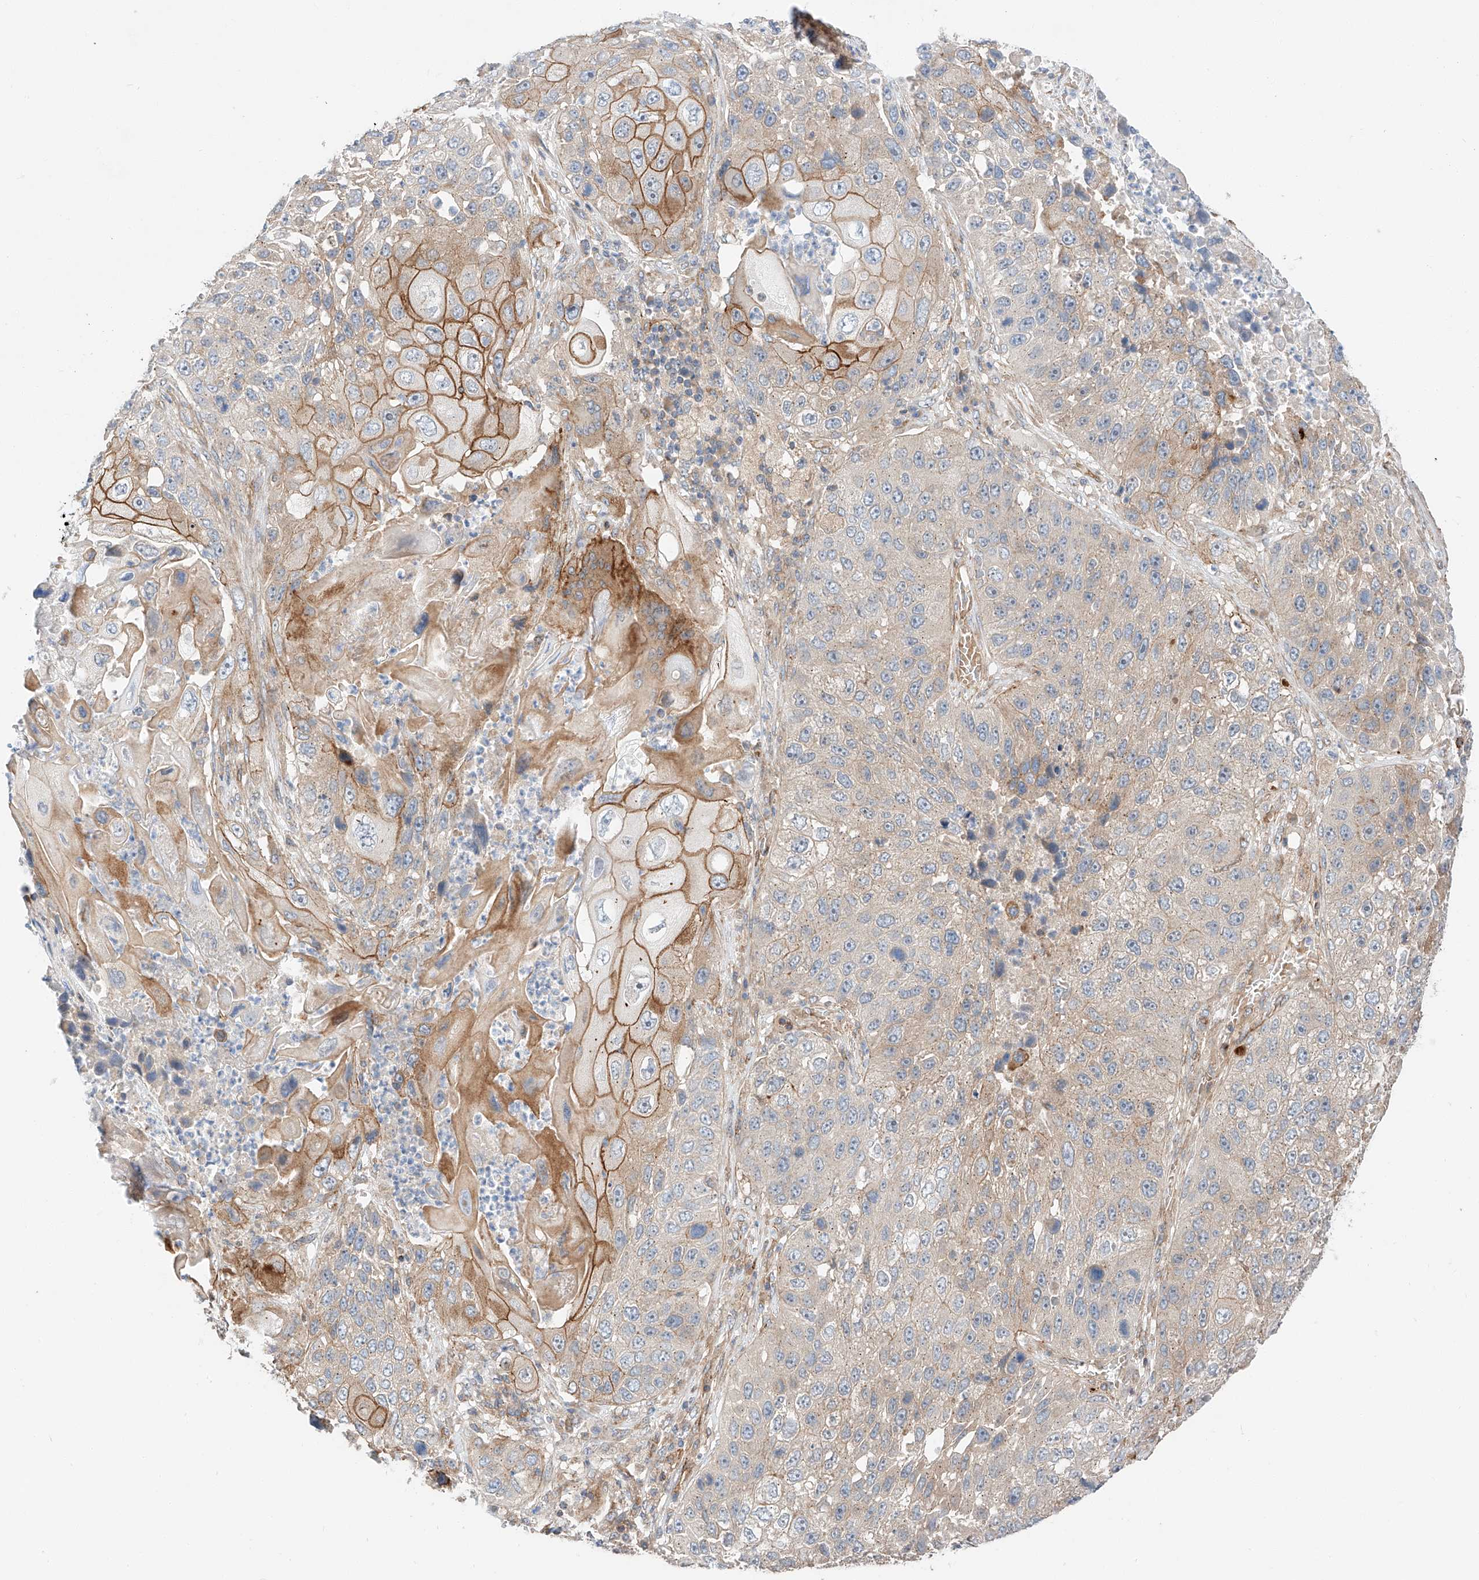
{"staining": {"intensity": "moderate", "quantity": "25%-75%", "location": "cytoplasmic/membranous"}, "tissue": "lung cancer", "cell_type": "Tumor cells", "image_type": "cancer", "snomed": [{"axis": "morphology", "description": "Squamous cell carcinoma, NOS"}, {"axis": "topography", "description": "Lung"}], "caption": "Protein staining of lung cancer tissue exhibits moderate cytoplasmic/membranous positivity in approximately 25%-75% of tumor cells.", "gene": "MINDY4", "patient": {"sex": "male", "age": 61}}